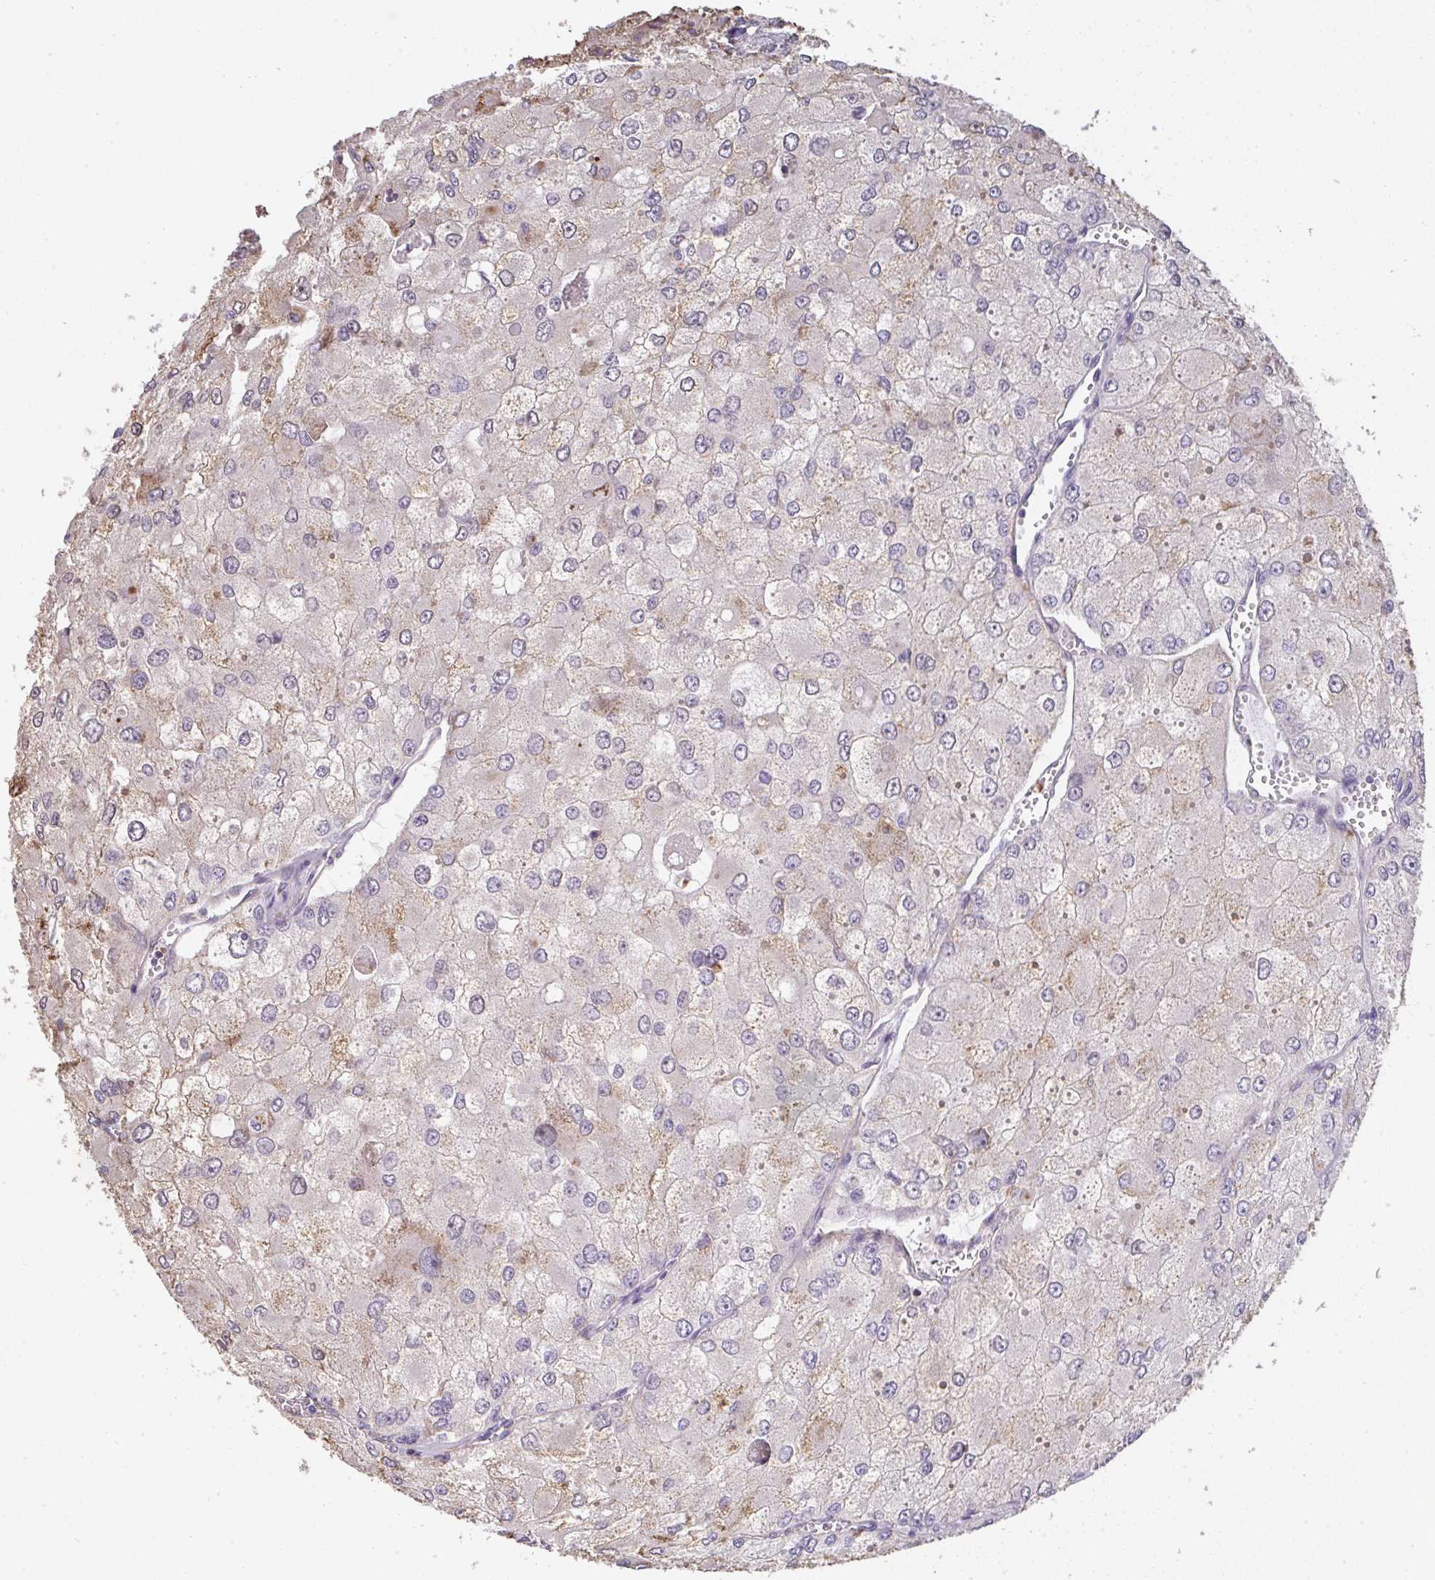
{"staining": {"intensity": "weak", "quantity": "<25%", "location": "cytoplasmic/membranous"}, "tissue": "renal cancer", "cell_type": "Tumor cells", "image_type": "cancer", "snomed": [{"axis": "morphology", "description": "Adenocarcinoma, NOS"}, {"axis": "topography", "description": "Kidney"}], "caption": "Immunohistochemistry (IHC) histopathology image of renal cancer (adenocarcinoma) stained for a protein (brown), which shows no staining in tumor cells.", "gene": "RUNDC3B", "patient": {"sex": "female", "age": 70}}